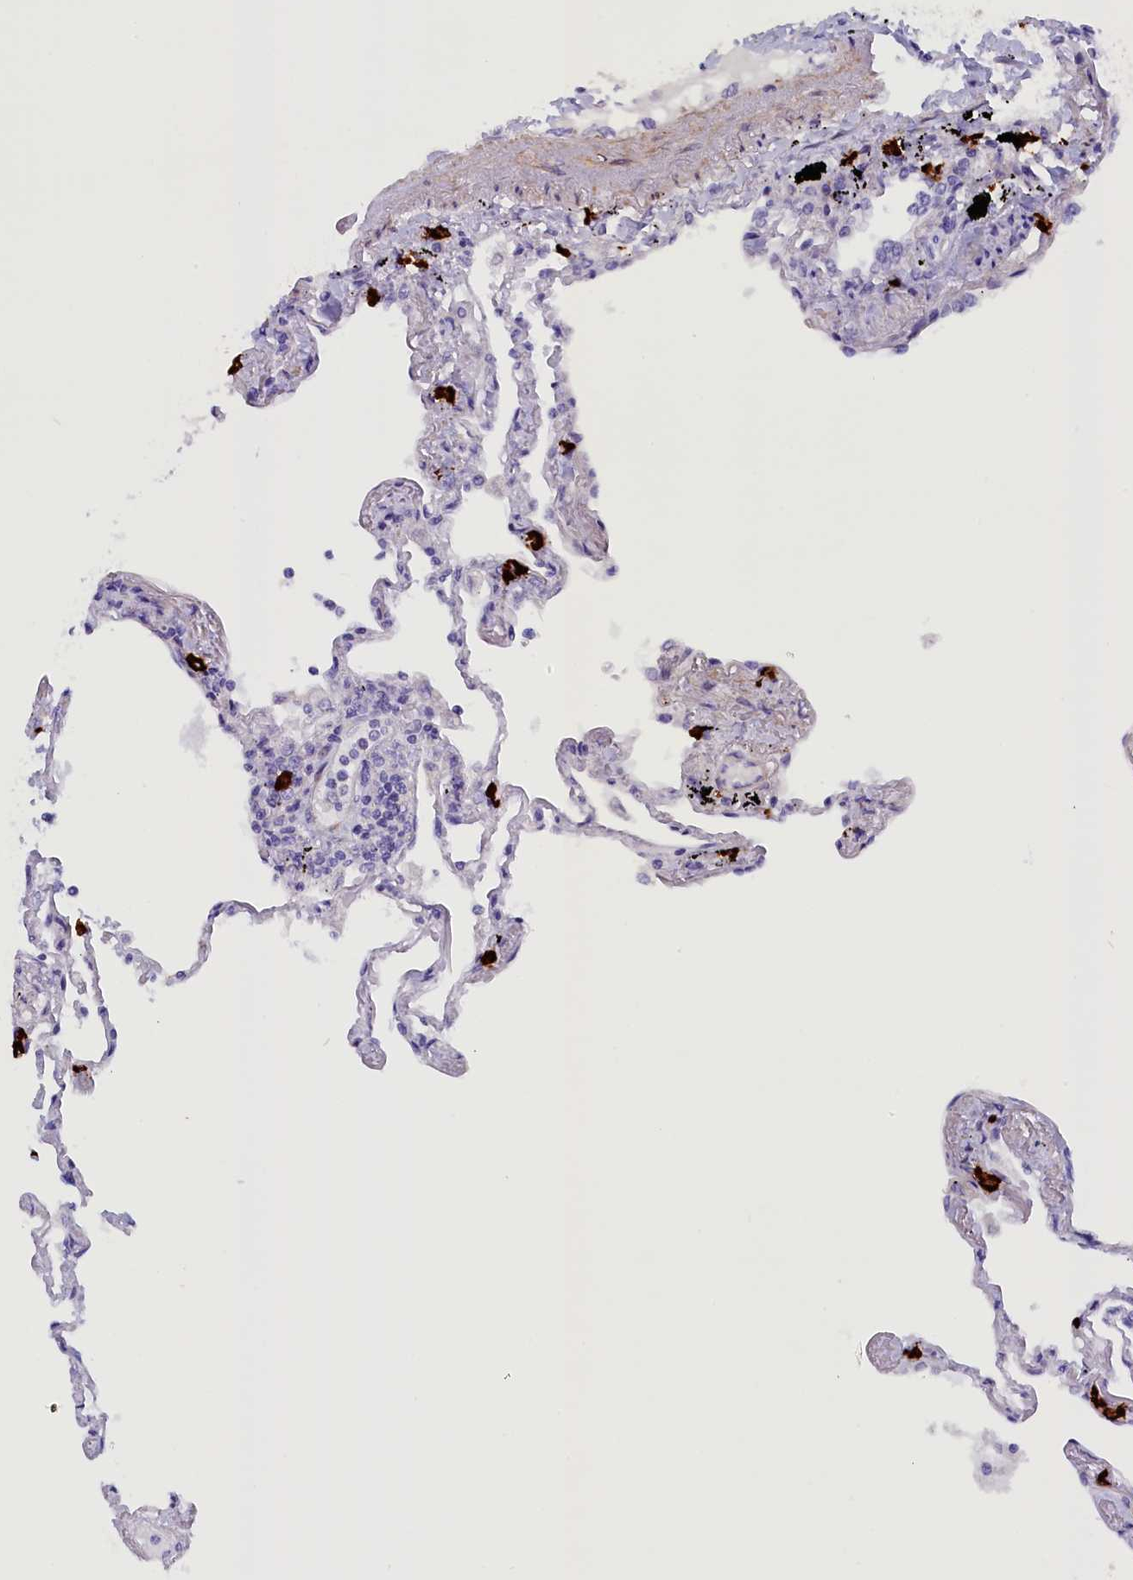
{"staining": {"intensity": "negative", "quantity": "none", "location": "none"}, "tissue": "lung", "cell_type": "Alveolar cells", "image_type": "normal", "snomed": [{"axis": "morphology", "description": "Normal tissue, NOS"}, {"axis": "topography", "description": "Lung"}], "caption": "An image of lung stained for a protein displays no brown staining in alveolar cells. (Immunohistochemistry (ihc), brightfield microscopy, high magnification).", "gene": "RTTN", "patient": {"sex": "female", "age": 67}}